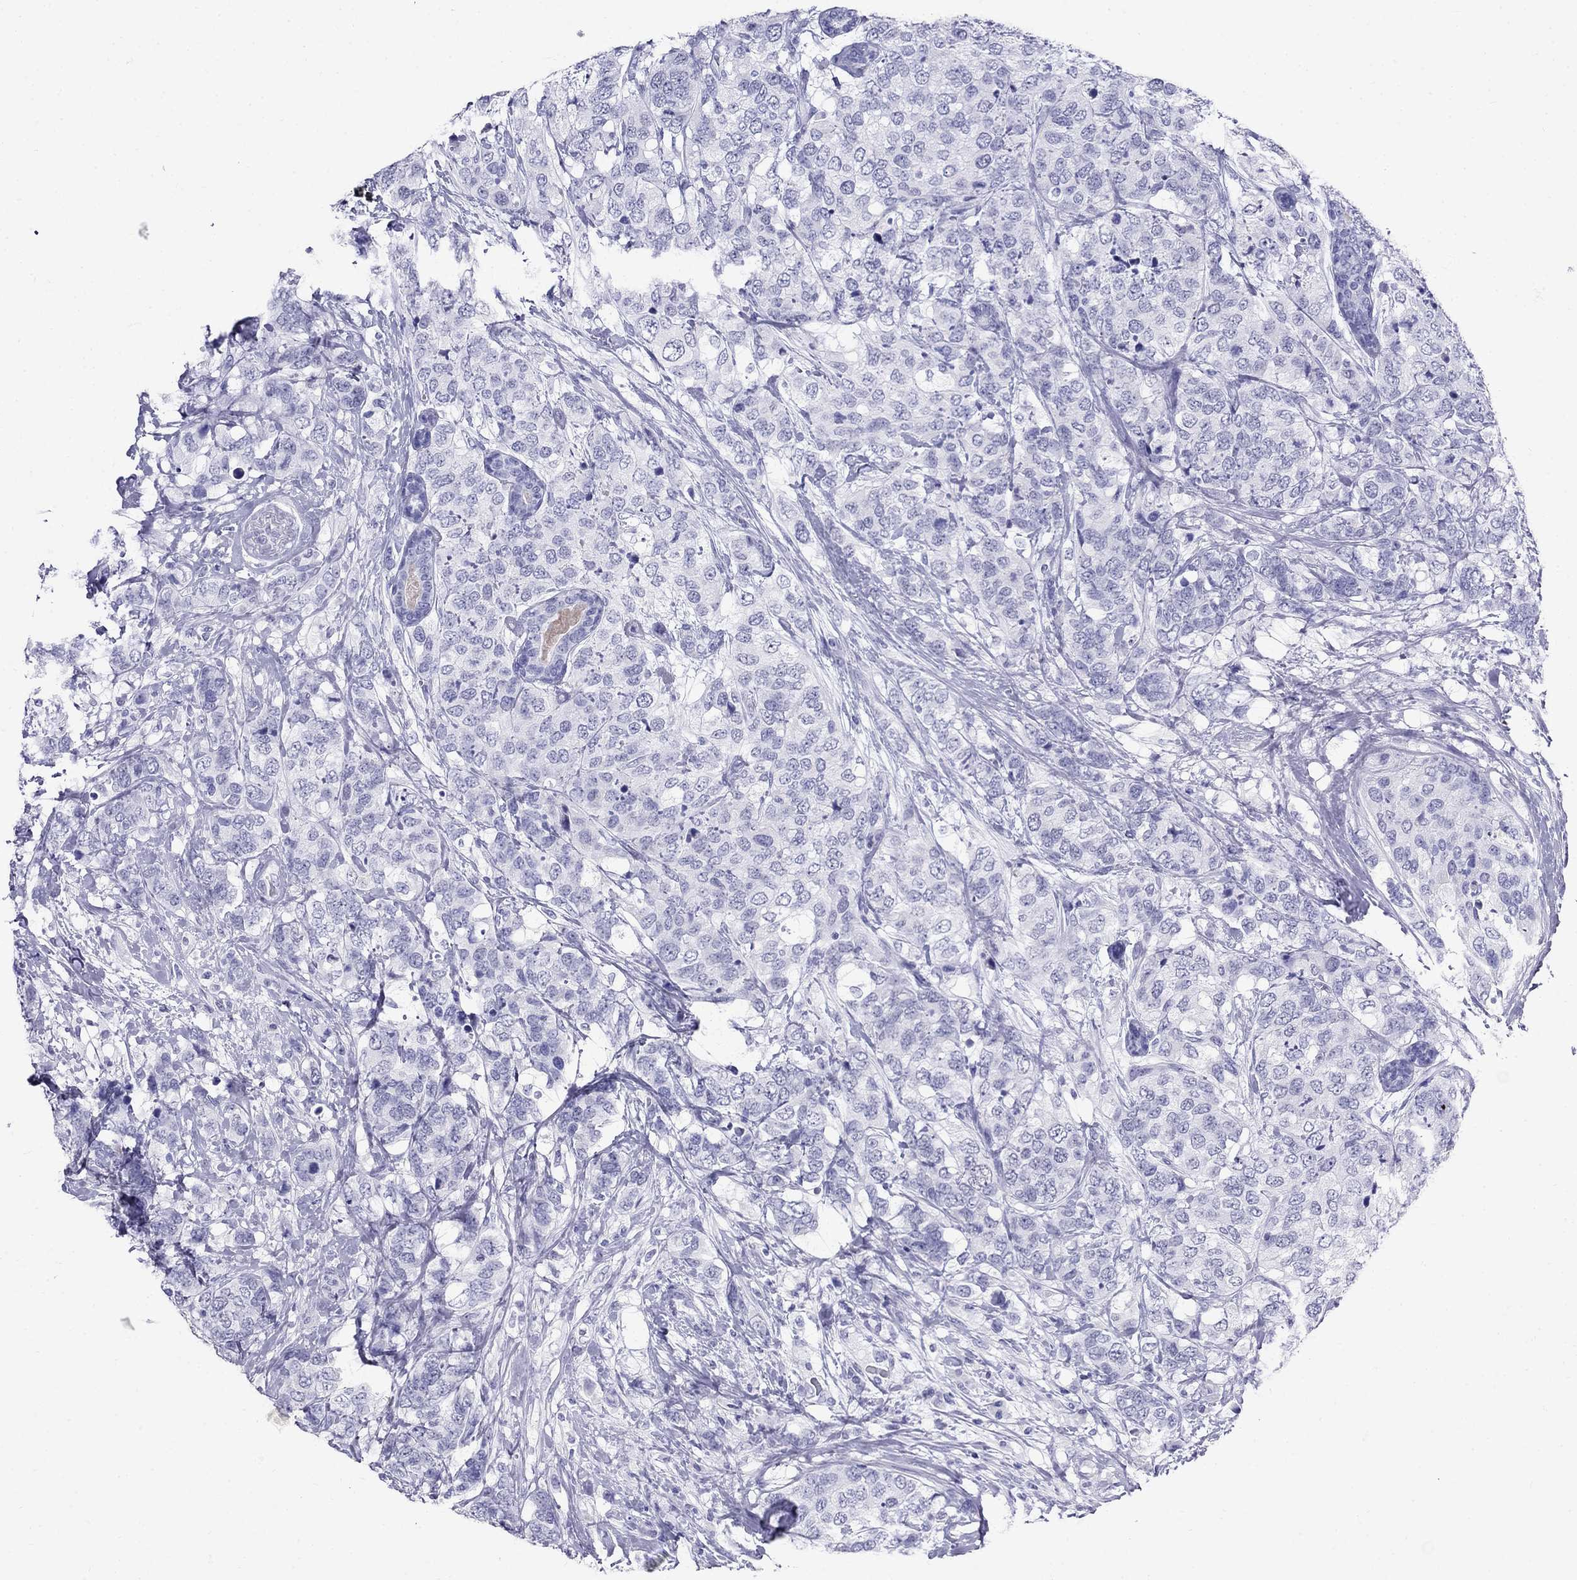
{"staining": {"intensity": "negative", "quantity": "none", "location": "none"}, "tissue": "breast cancer", "cell_type": "Tumor cells", "image_type": "cancer", "snomed": [{"axis": "morphology", "description": "Lobular carcinoma"}, {"axis": "topography", "description": "Breast"}], "caption": "Breast cancer was stained to show a protein in brown. There is no significant positivity in tumor cells.", "gene": "PPP1R36", "patient": {"sex": "female", "age": 59}}